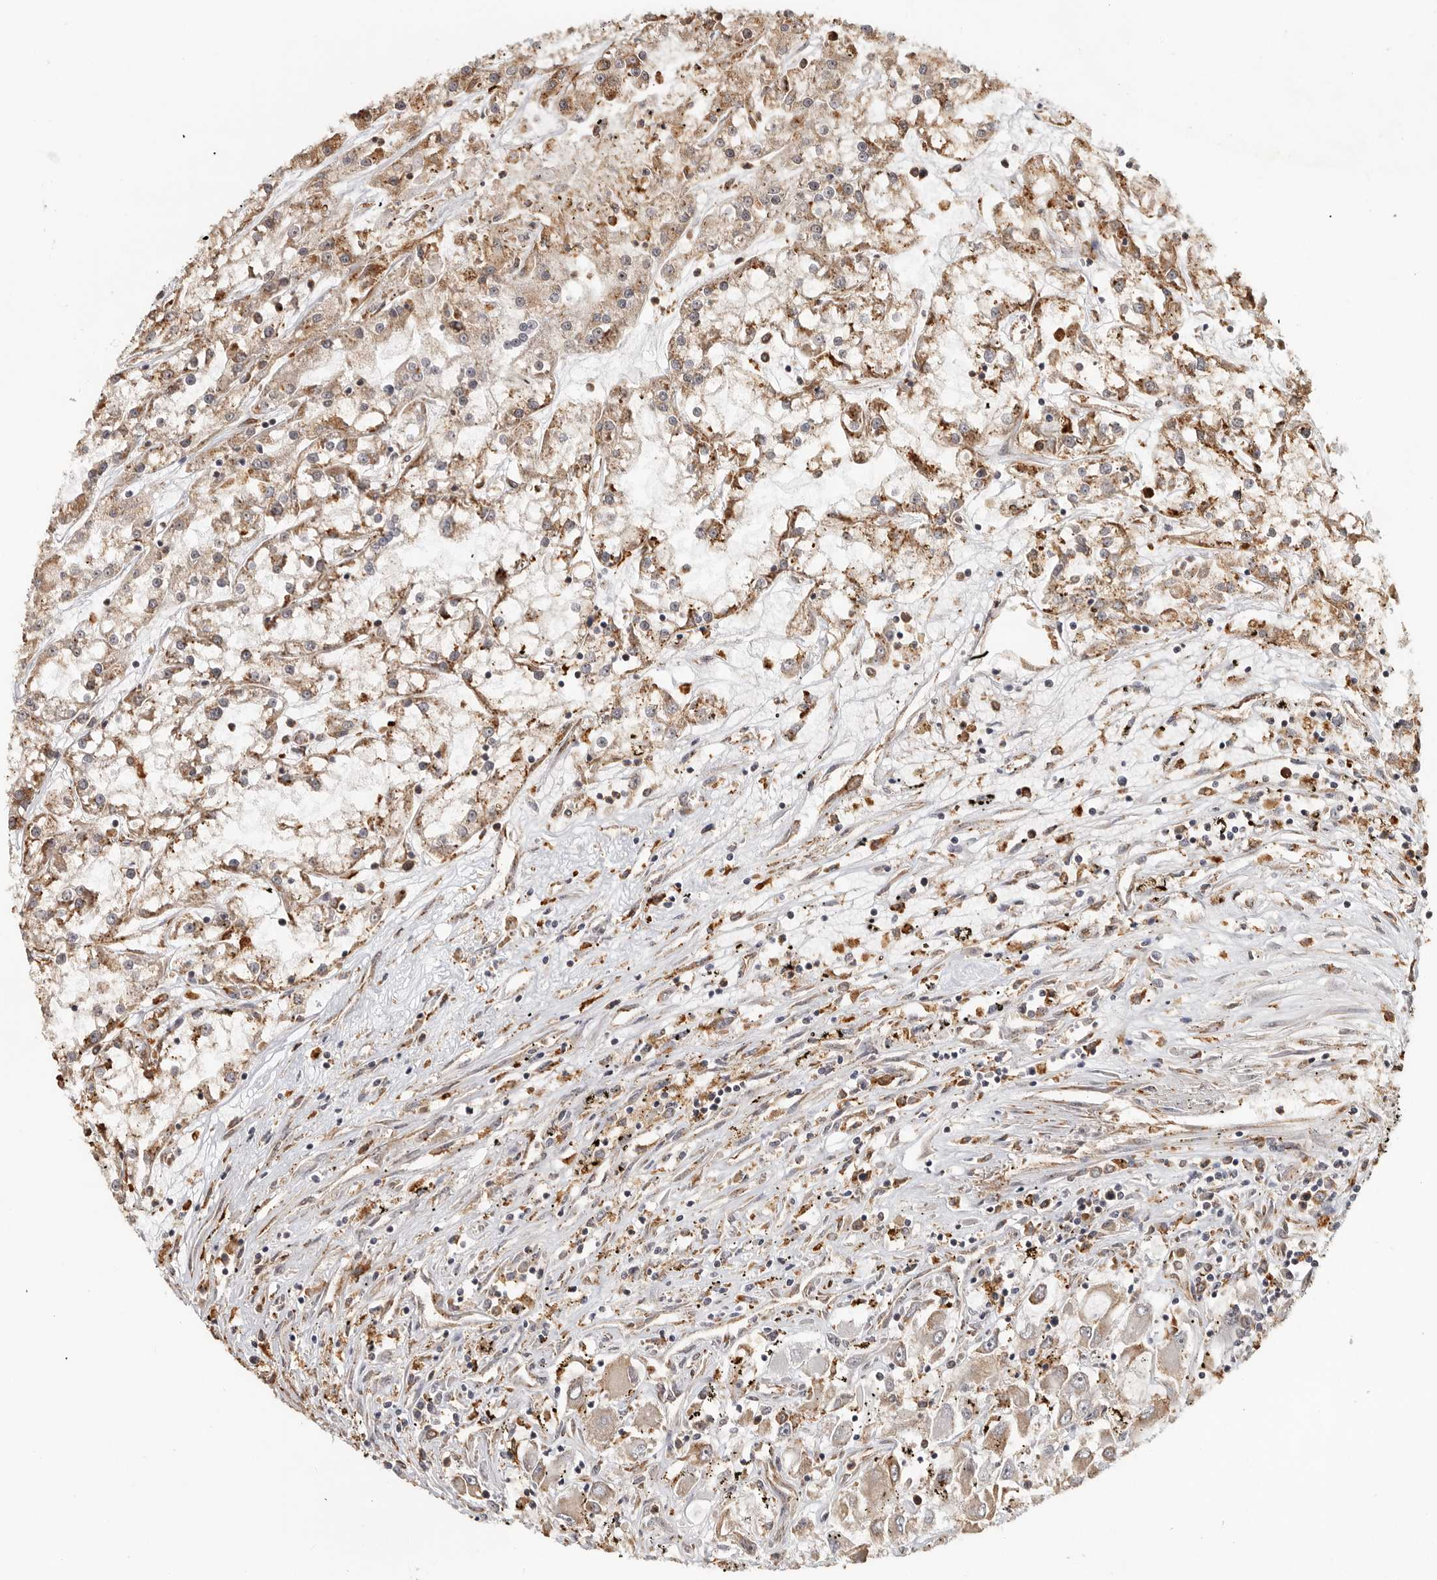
{"staining": {"intensity": "moderate", "quantity": ">75%", "location": "cytoplasmic/membranous"}, "tissue": "renal cancer", "cell_type": "Tumor cells", "image_type": "cancer", "snomed": [{"axis": "morphology", "description": "Adenocarcinoma, NOS"}, {"axis": "topography", "description": "Kidney"}], "caption": "Immunohistochemical staining of renal adenocarcinoma displays medium levels of moderate cytoplasmic/membranous protein positivity in approximately >75% of tumor cells.", "gene": "ZNF83", "patient": {"sex": "female", "age": 52}}